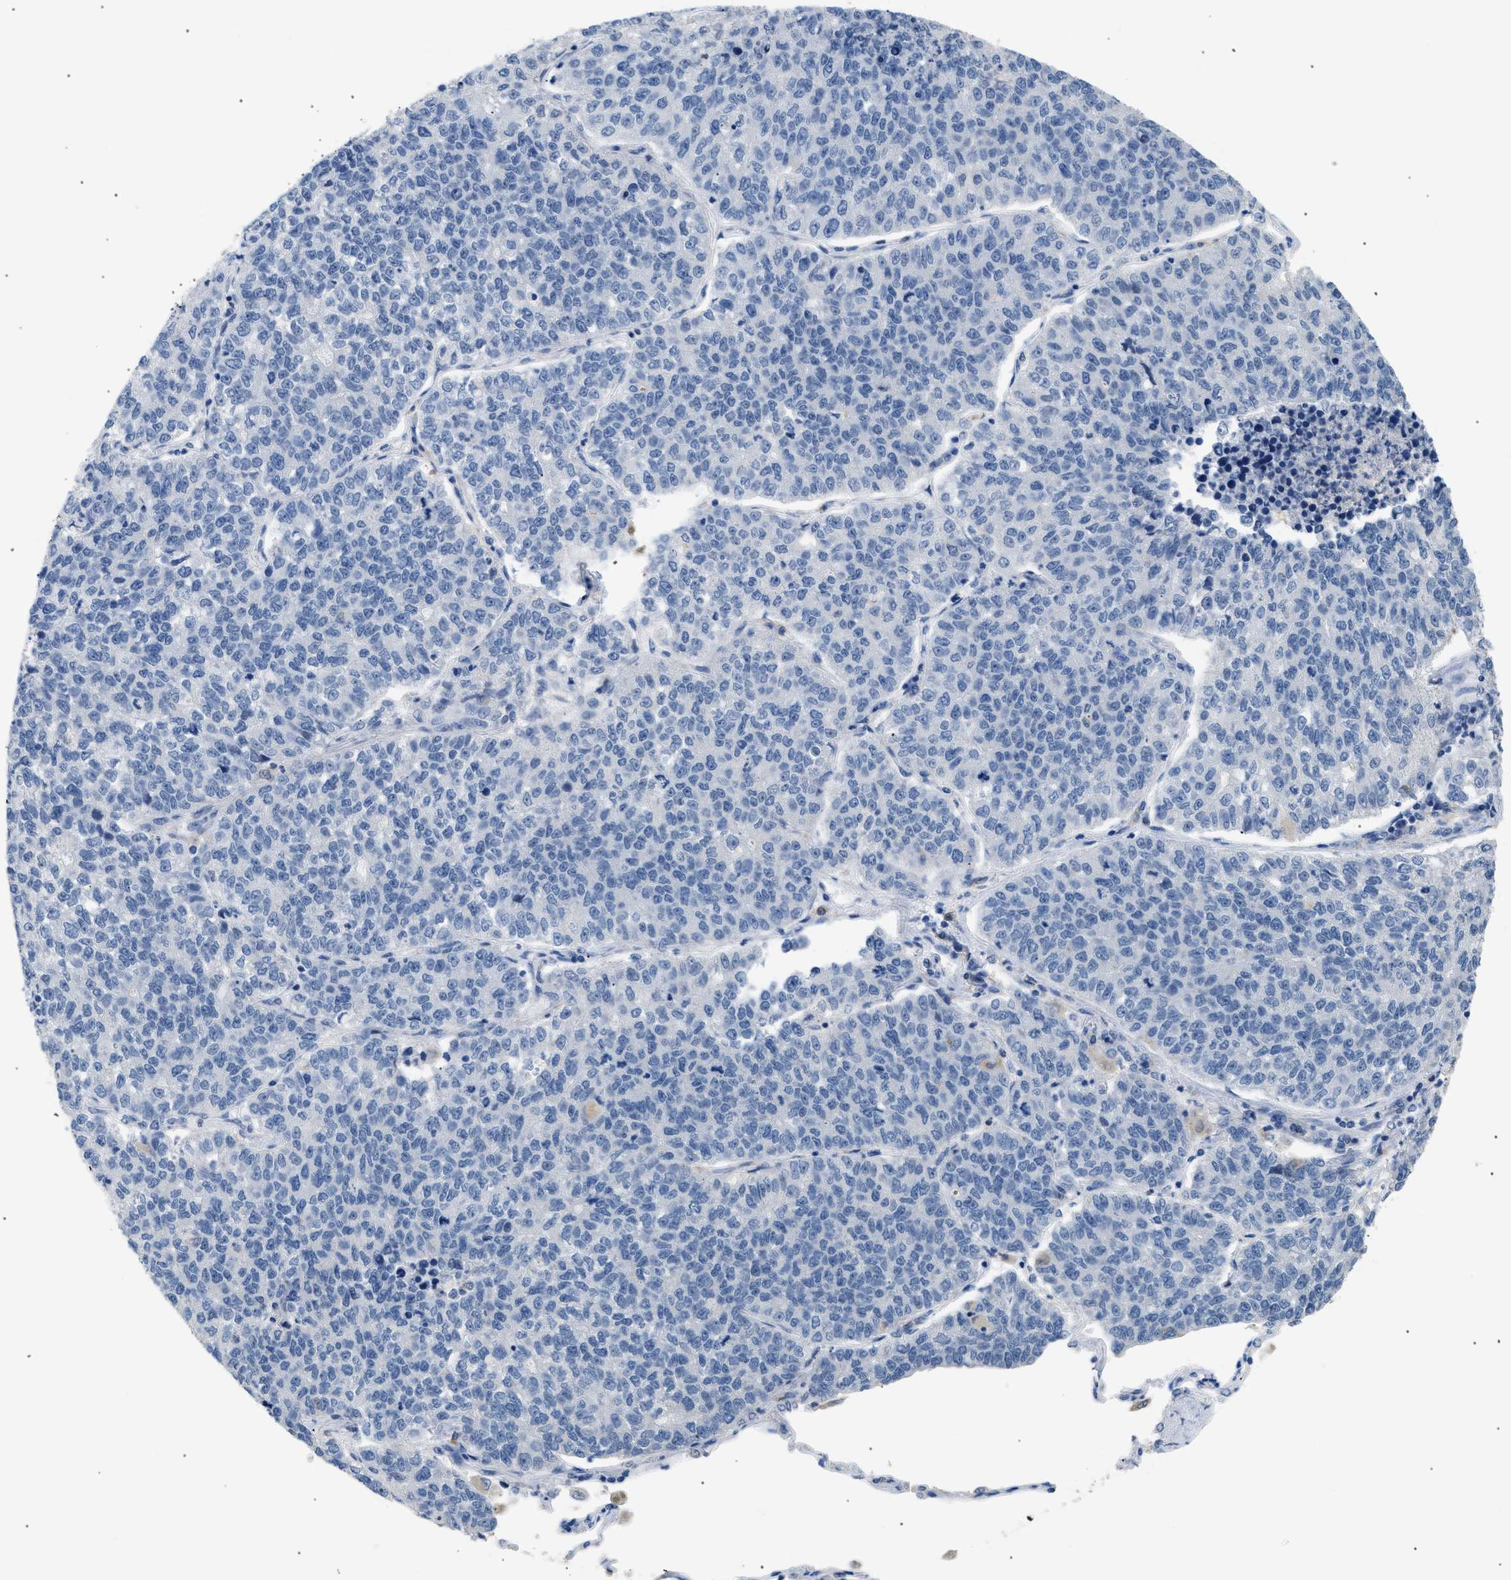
{"staining": {"intensity": "negative", "quantity": "none", "location": "none"}, "tissue": "lung cancer", "cell_type": "Tumor cells", "image_type": "cancer", "snomed": [{"axis": "morphology", "description": "Adenocarcinoma, NOS"}, {"axis": "topography", "description": "Lung"}], "caption": "There is no significant staining in tumor cells of lung cancer (adenocarcinoma).", "gene": "AKR1A1", "patient": {"sex": "male", "age": 49}}